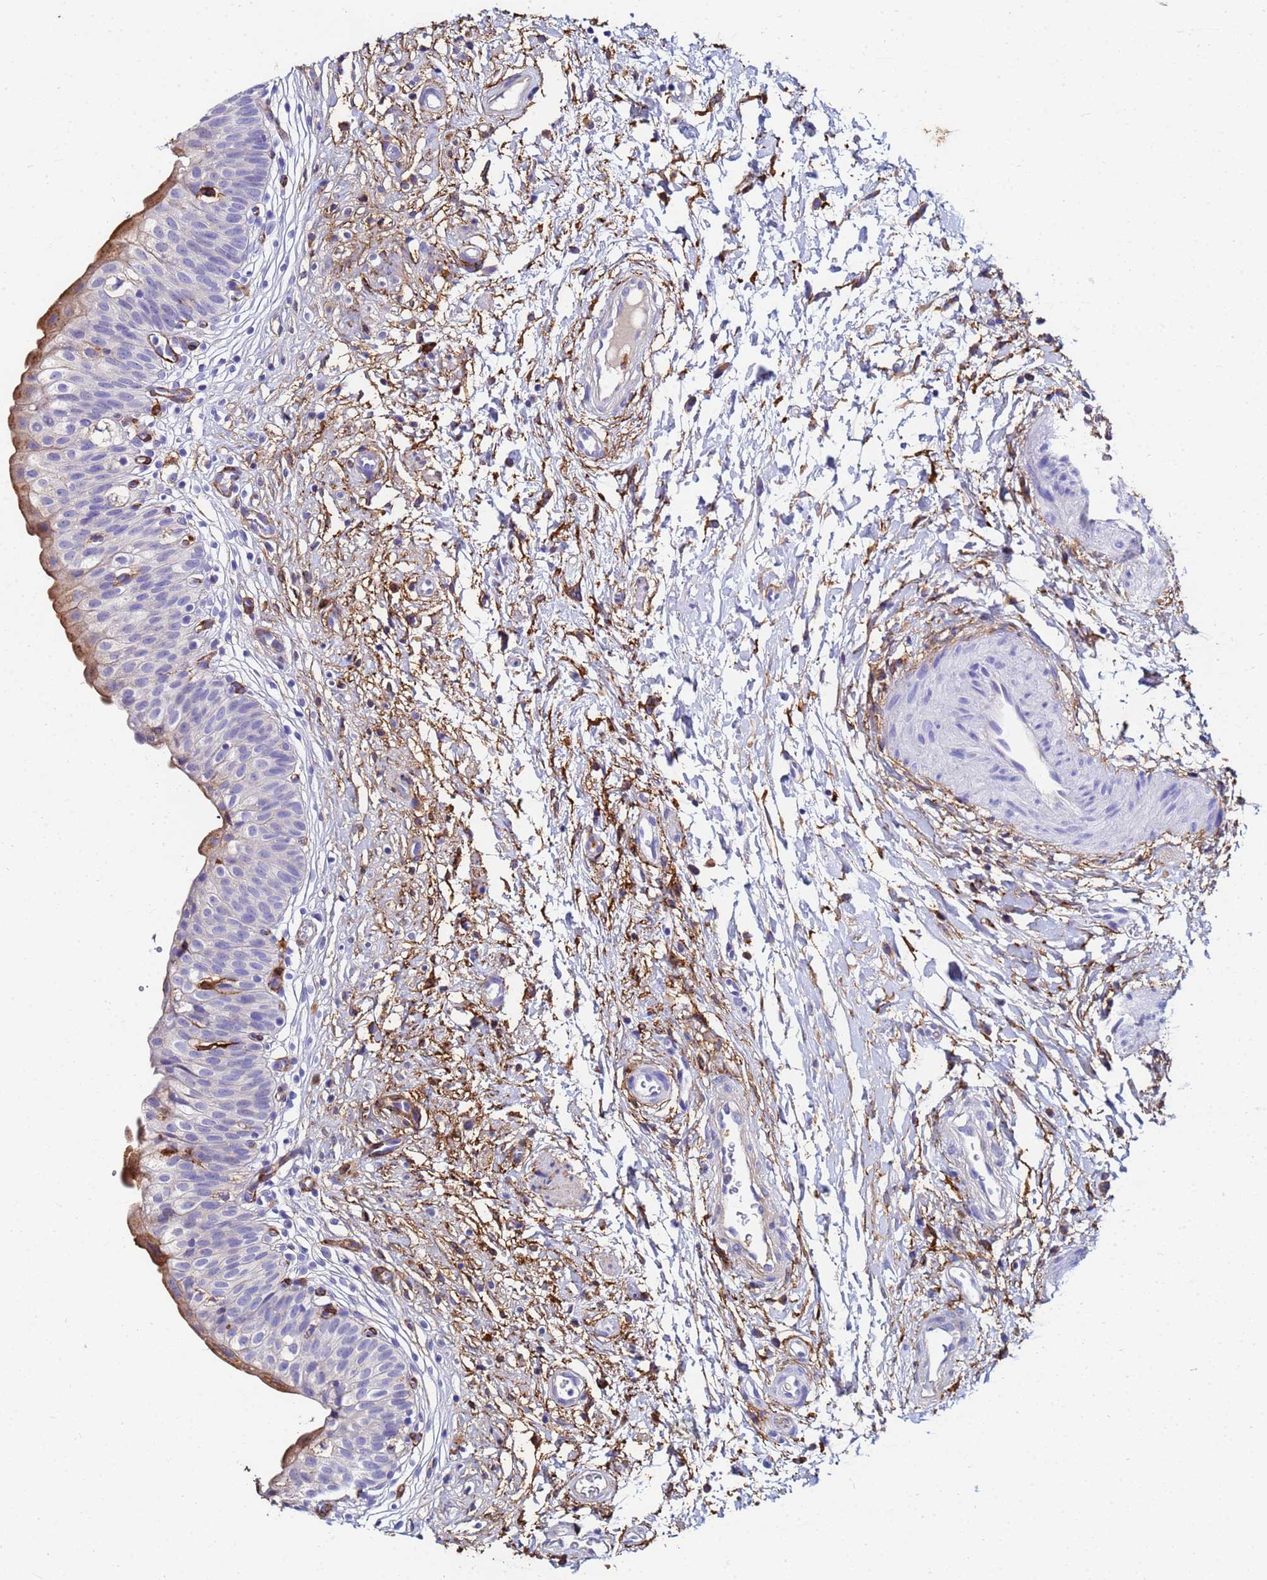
{"staining": {"intensity": "moderate", "quantity": "<25%", "location": "cytoplasmic/membranous"}, "tissue": "urinary bladder", "cell_type": "Urothelial cells", "image_type": "normal", "snomed": [{"axis": "morphology", "description": "Normal tissue, NOS"}, {"axis": "topography", "description": "Urinary bladder"}], "caption": "Immunohistochemistry of normal human urinary bladder demonstrates low levels of moderate cytoplasmic/membranous expression in approximately <25% of urothelial cells.", "gene": "BASP1", "patient": {"sex": "male", "age": 55}}